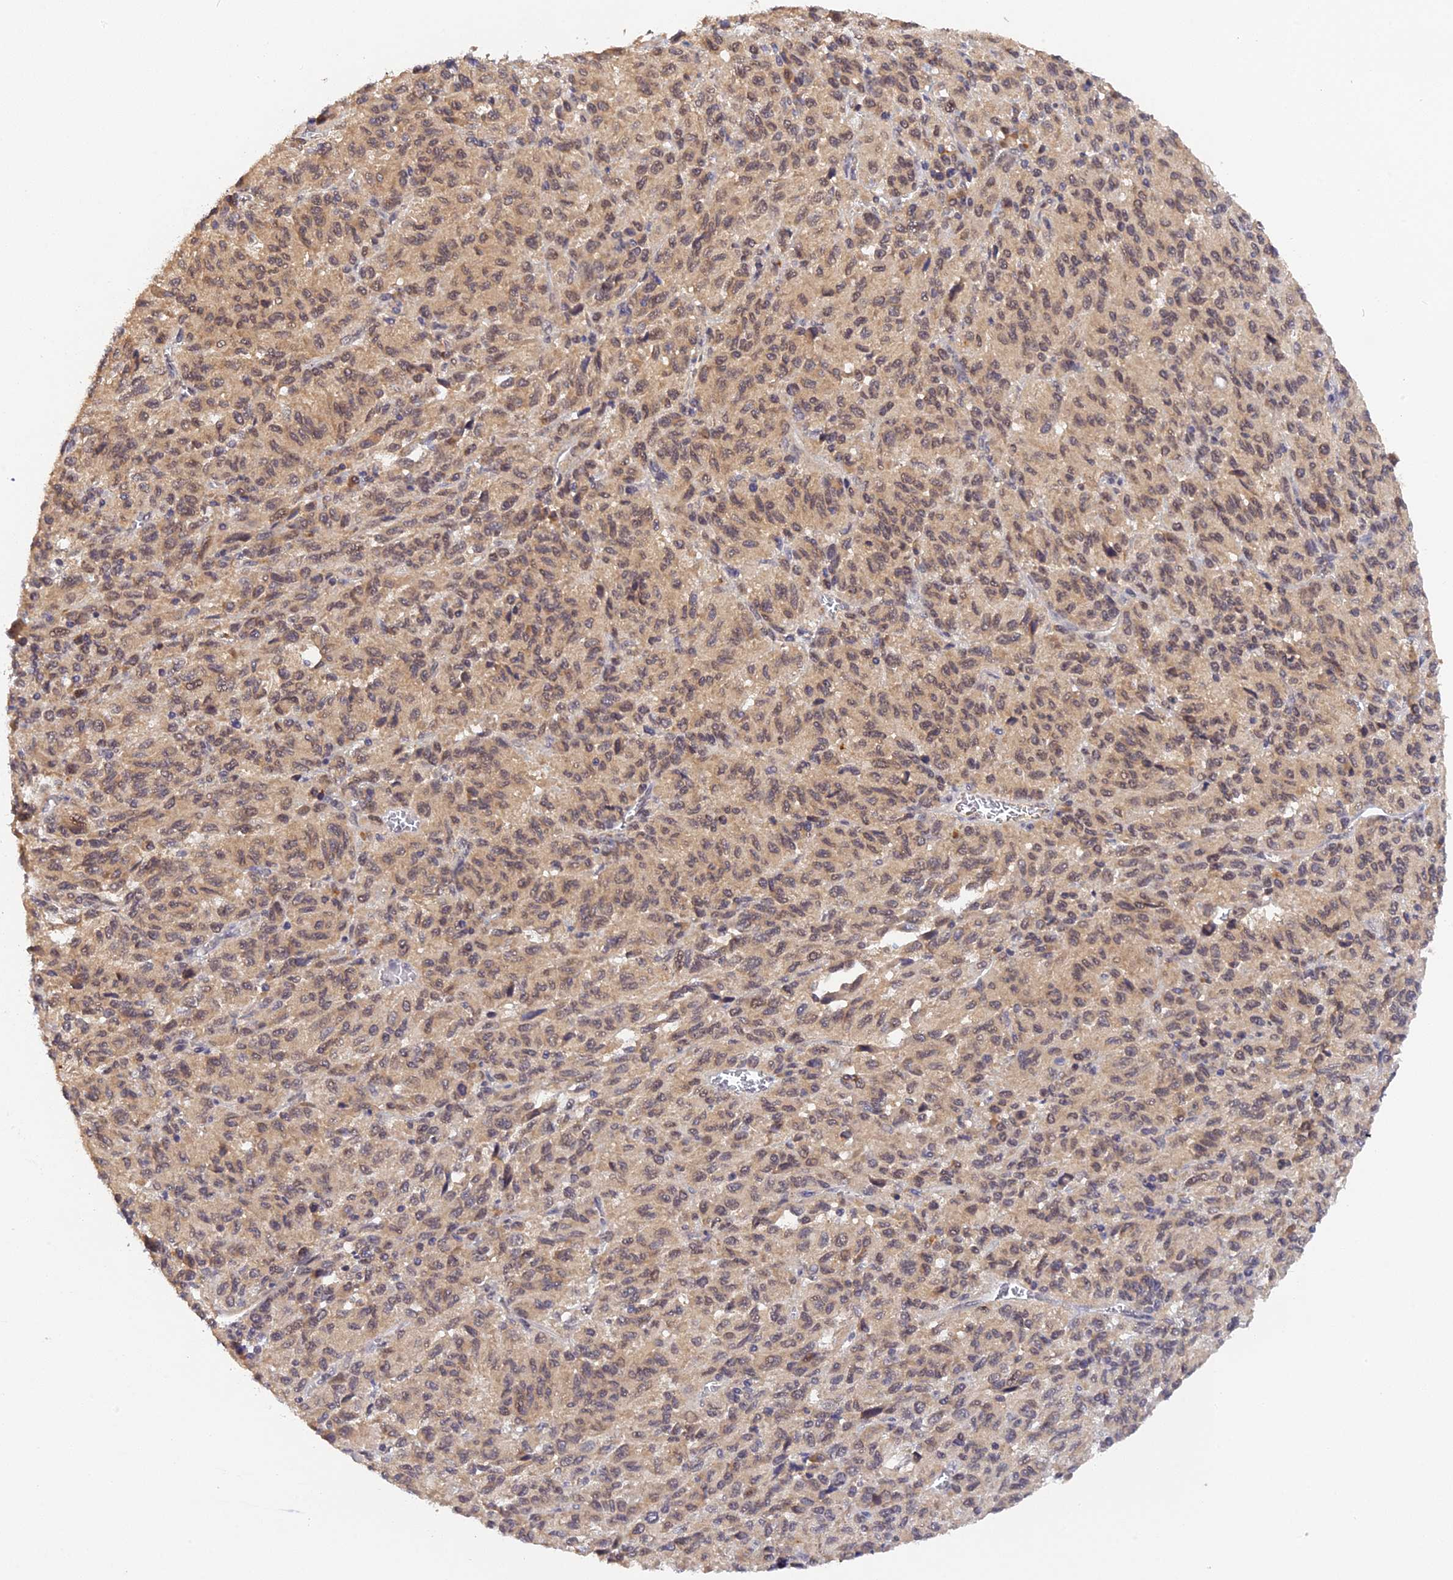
{"staining": {"intensity": "weak", "quantity": "25%-75%", "location": "cytoplasmic/membranous,nuclear"}, "tissue": "melanoma", "cell_type": "Tumor cells", "image_type": "cancer", "snomed": [{"axis": "morphology", "description": "Malignant melanoma, Metastatic site"}, {"axis": "topography", "description": "Lung"}], "caption": "IHC histopathology image of human malignant melanoma (metastatic site) stained for a protein (brown), which exhibits low levels of weak cytoplasmic/membranous and nuclear staining in about 25%-75% of tumor cells.", "gene": "ZNF436", "patient": {"sex": "male", "age": 64}}